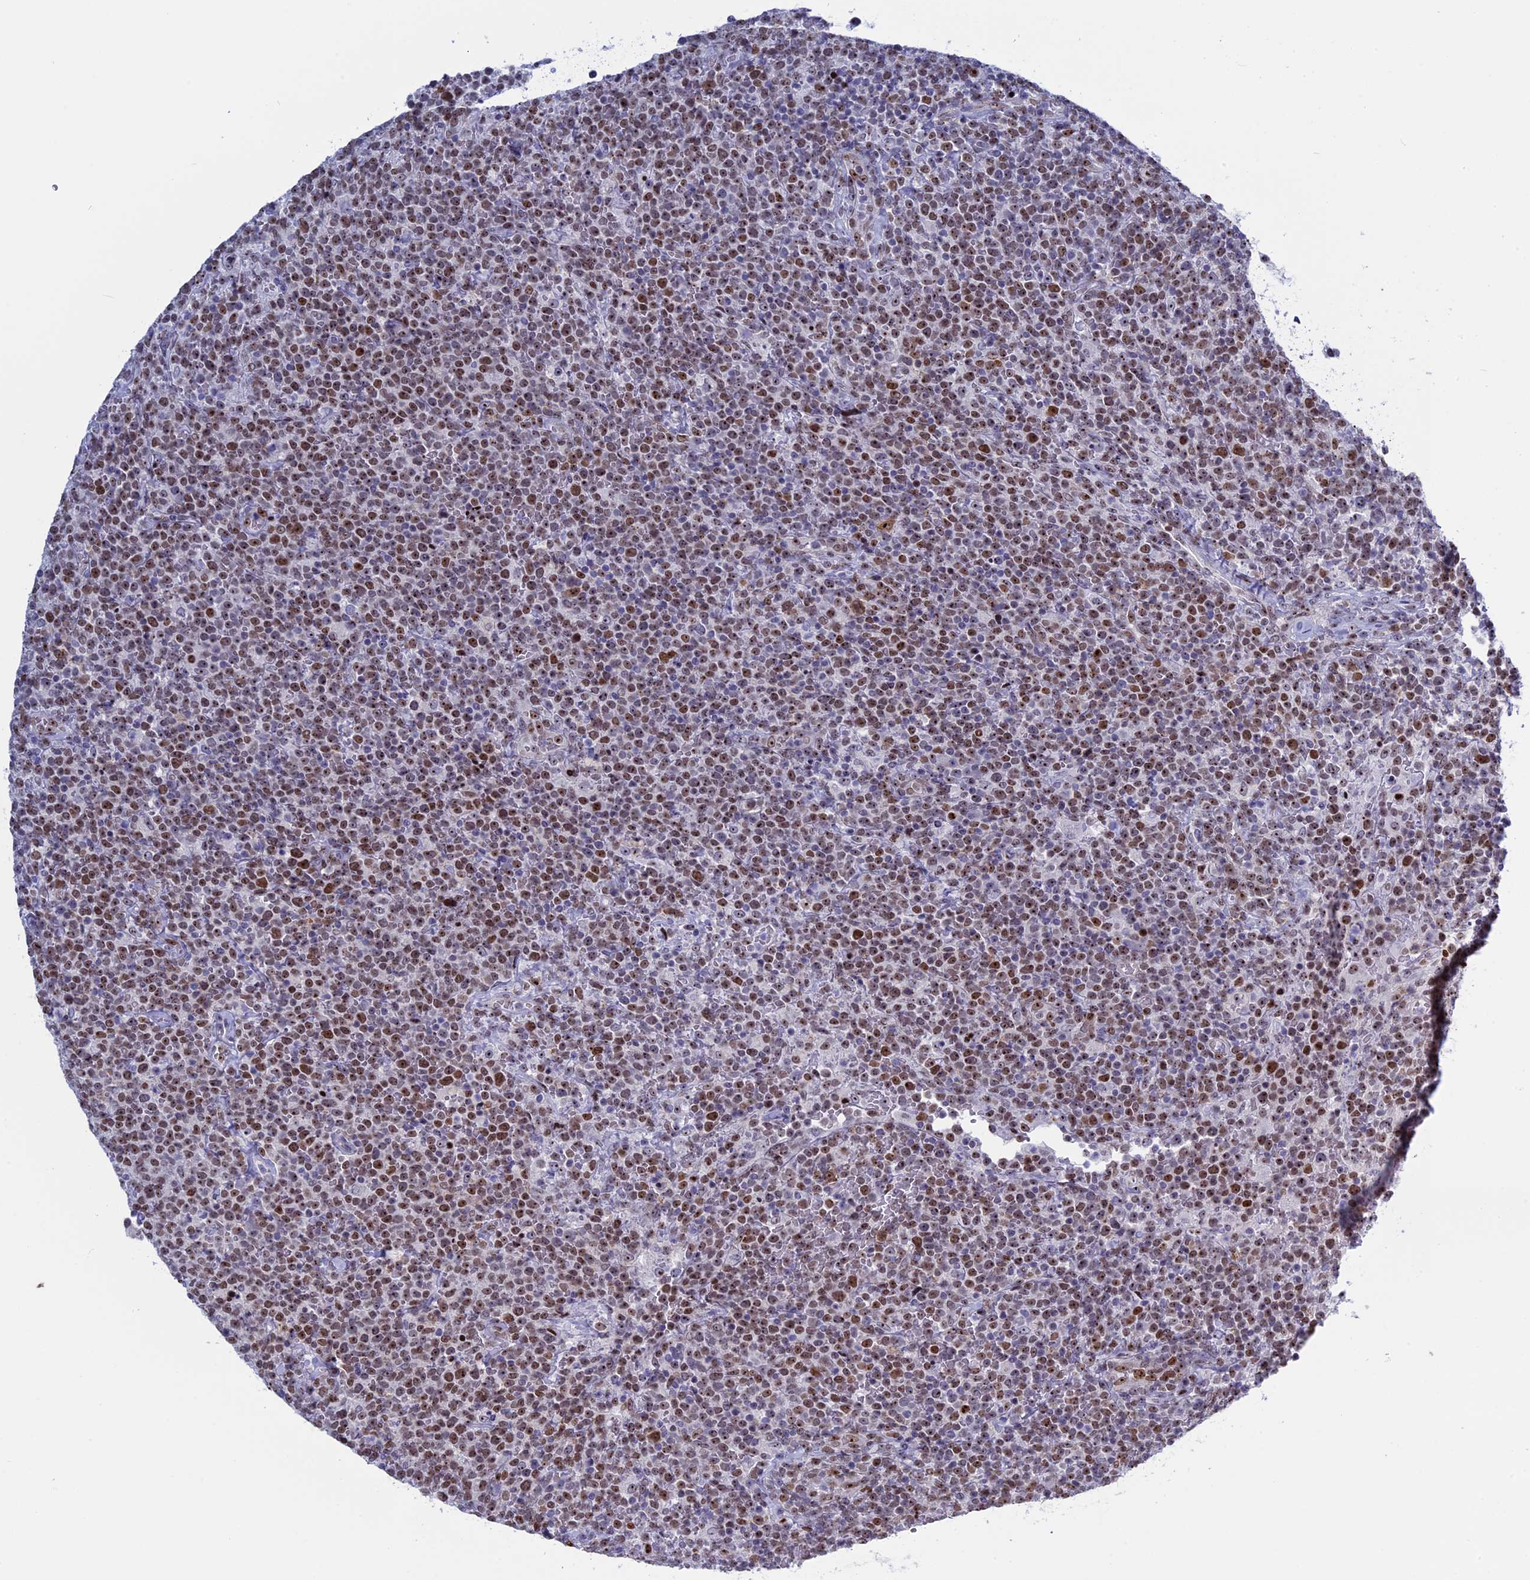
{"staining": {"intensity": "moderate", "quantity": ">75%", "location": "nuclear"}, "tissue": "lymphoma", "cell_type": "Tumor cells", "image_type": "cancer", "snomed": [{"axis": "morphology", "description": "Malignant lymphoma, non-Hodgkin's type, High grade"}, {"axis": "topography", "description": "Lymph node"}], "caption": "An immunohistochemistry (IHC) micrograph of neoplastic tissue is shown. Protein staining in brown shows moderate nuclear positivity in high-grade malignant lymphoma, non-Hodgkin's type within tumor cells. (Brightfield microscopy of DAB IHC at high magnification).", "gene": "CCDC86", "patient": {"sex": "male", "age": 61}}